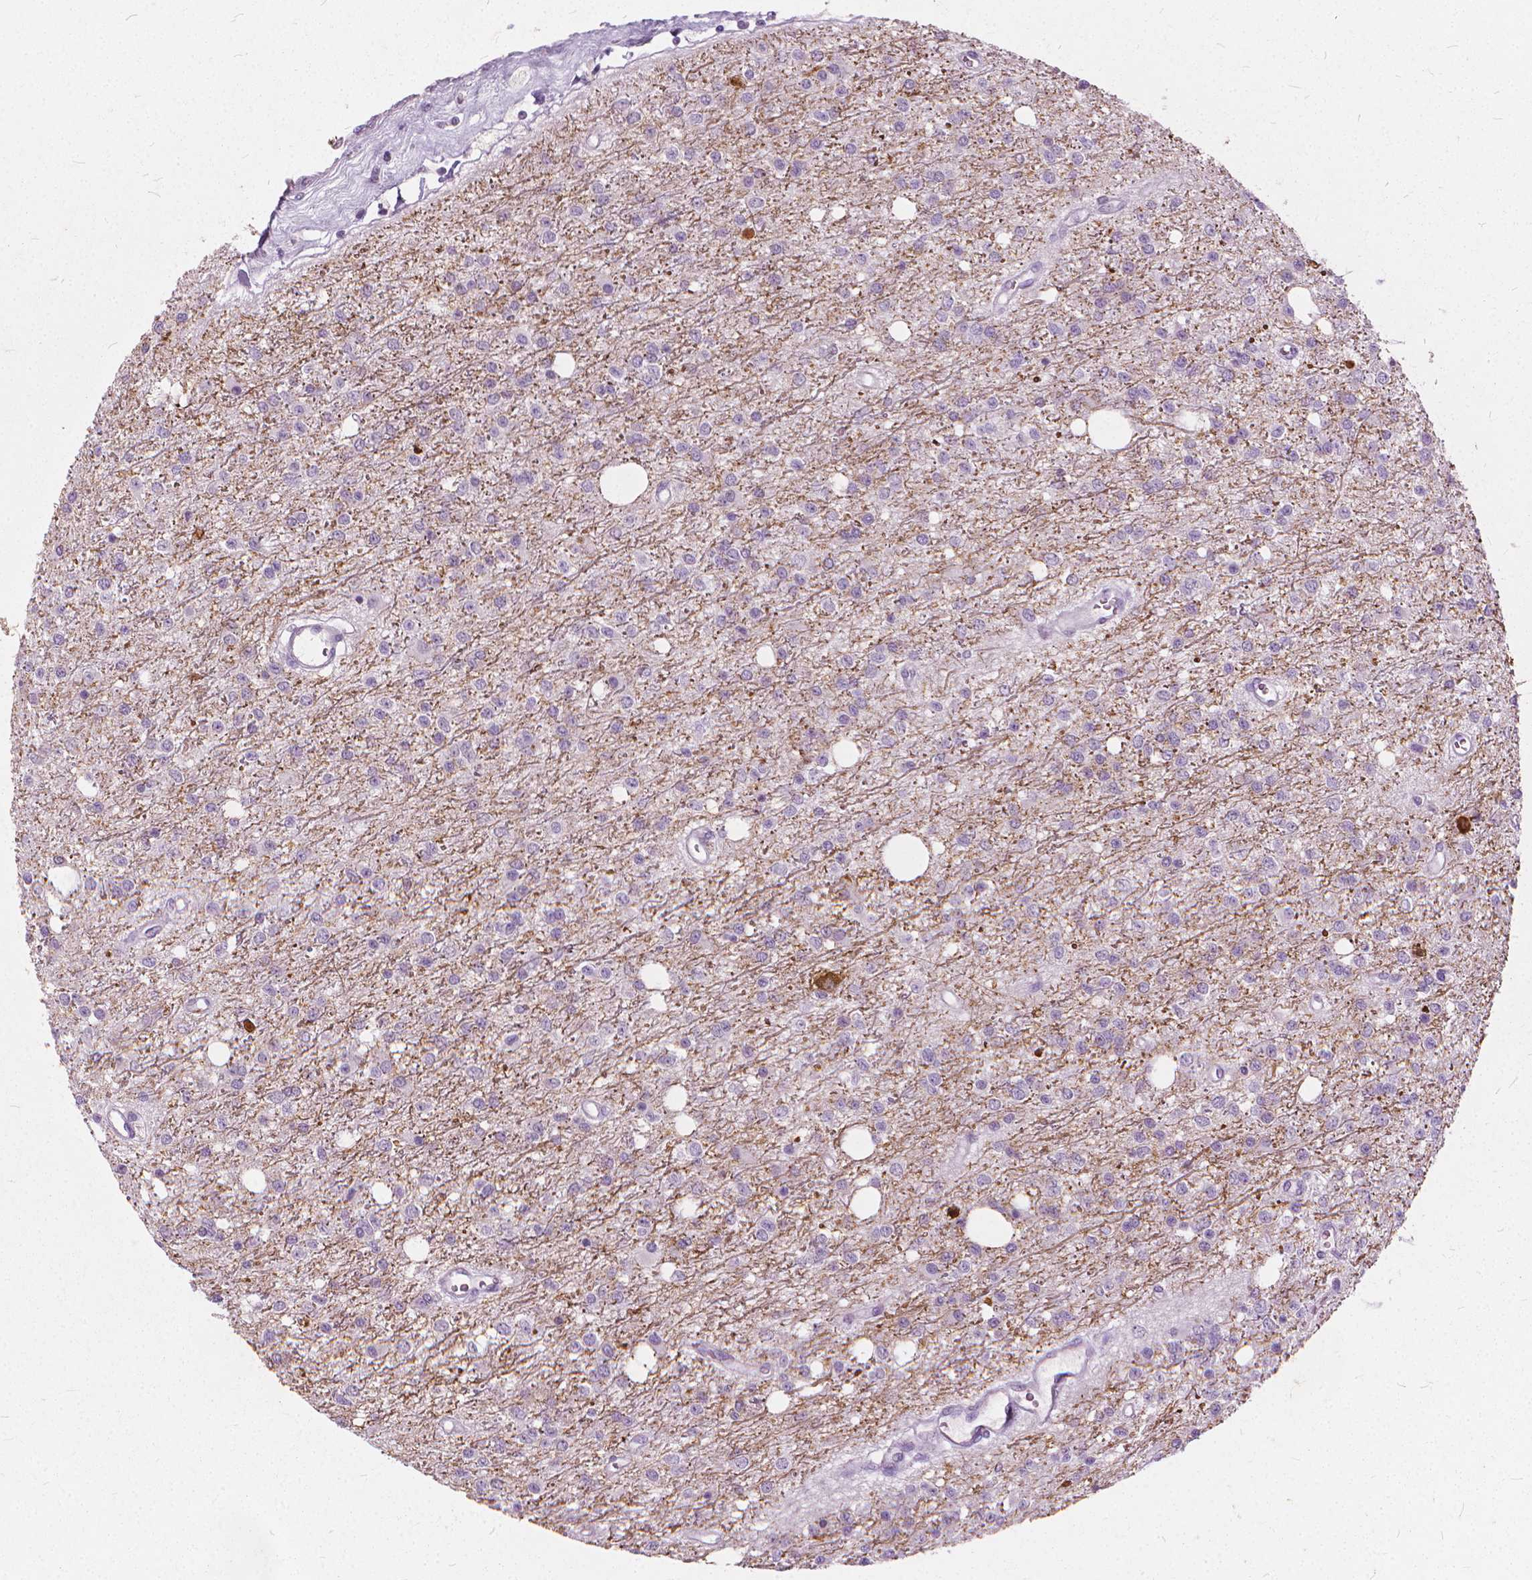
{"staining": {"intensity": "negative", "quantity": "none", "location": "none"}, "tissue": "glioma", "cell_type": "Tumor cells", "image_type": "cancer", "snomed": [{"axis": "morphology", "description": "Glioma, malignant, Low grade"}, {"axis": "topography", "description": "Brain"}], "caption": "Human malignant glioma (low-grade) stained for a protein using immunohistochemistry (IHC) shows no expression in tumor cells.", "gene": "DNM1", "patient": {"sex": "female", "age": 45}}